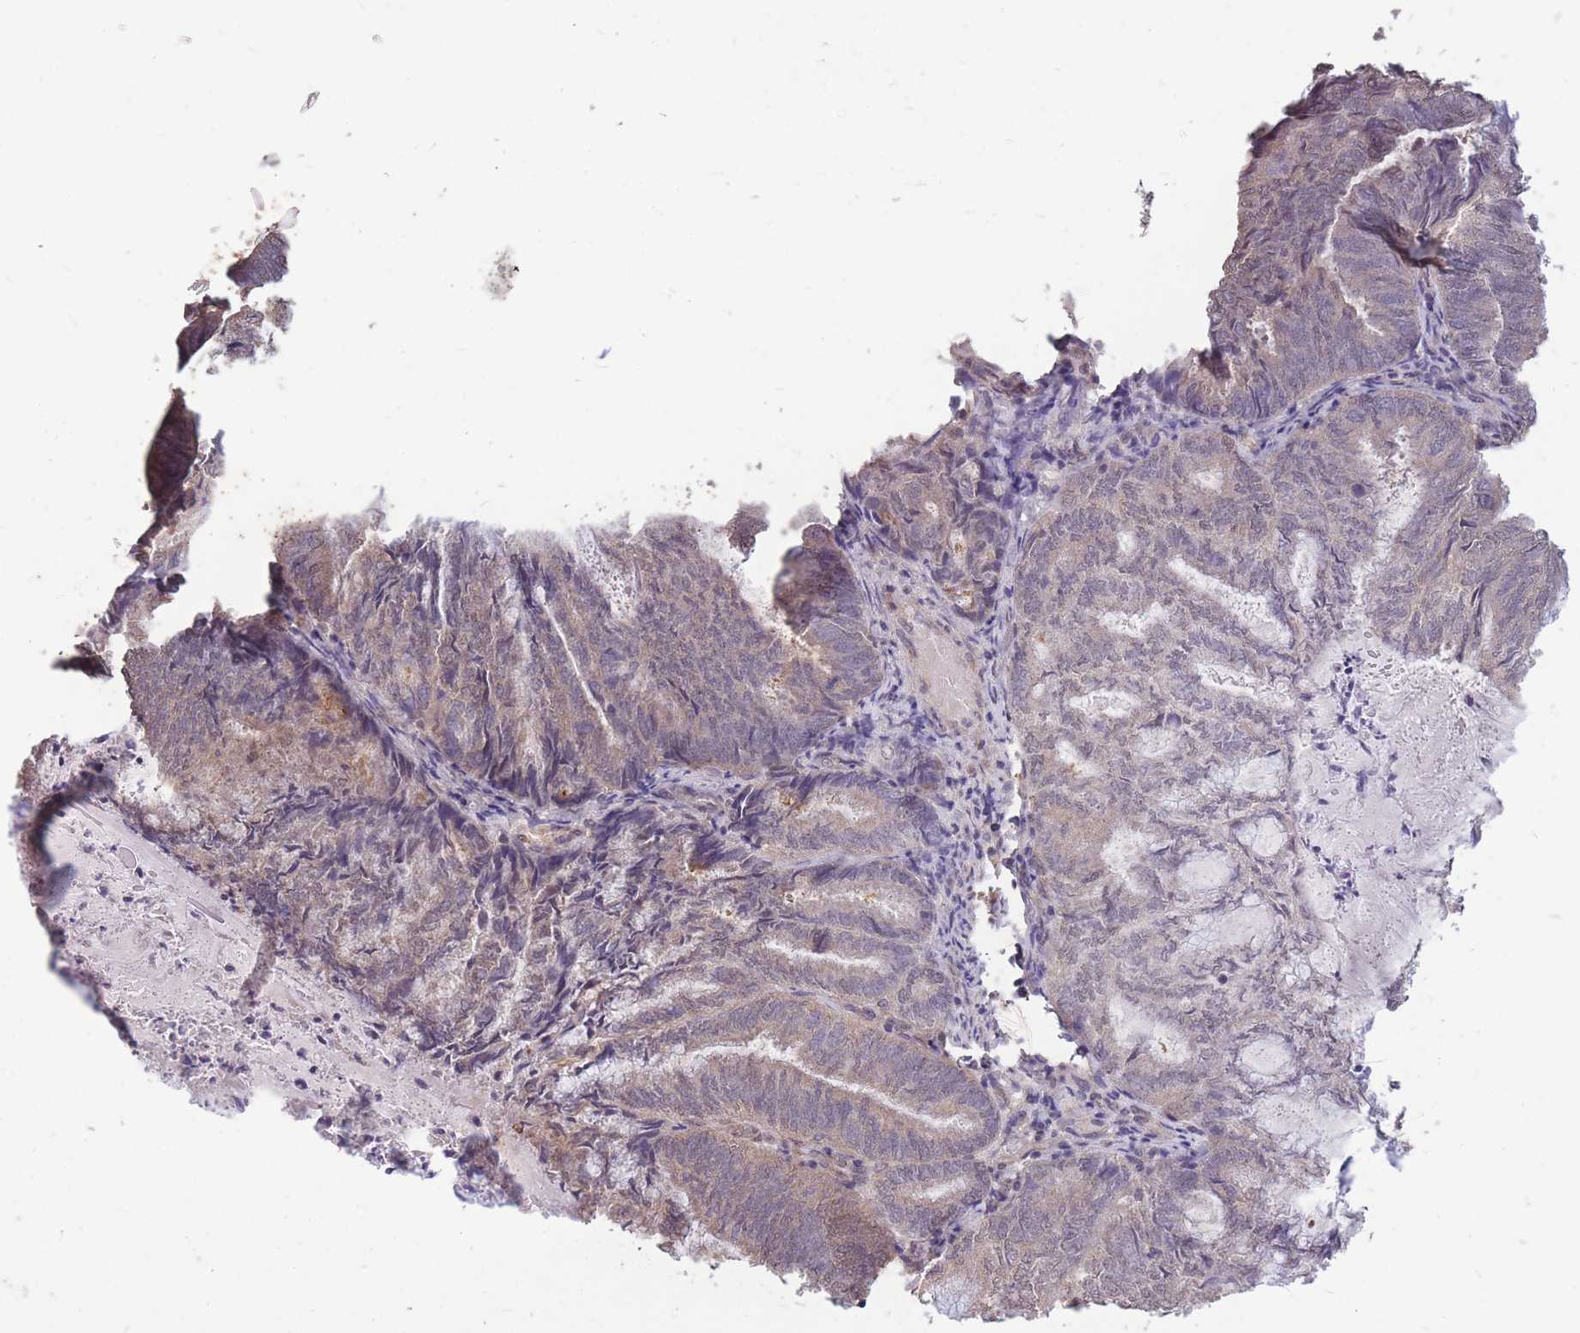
{"staining": {"intensity": "weak", "quantity": "<25%", "location": "cytoplasmic/membranous"}, "tissue": "endometrial cancer", "cell_type": "Tumor cells", "image_type": "cancer", "snomed": [{"axis": "morphology", "description": "Adenocarcinoma, NOS"}, {"axis": "topography", "description": "Endometrium"}], "caption": "The immunohistochemistry (IHC) image has no significant expression in tumor cells of endometrial cancer tissue.", "gene": "DYNC1LI2", "patient": {"sex": "female", "age": 80}}